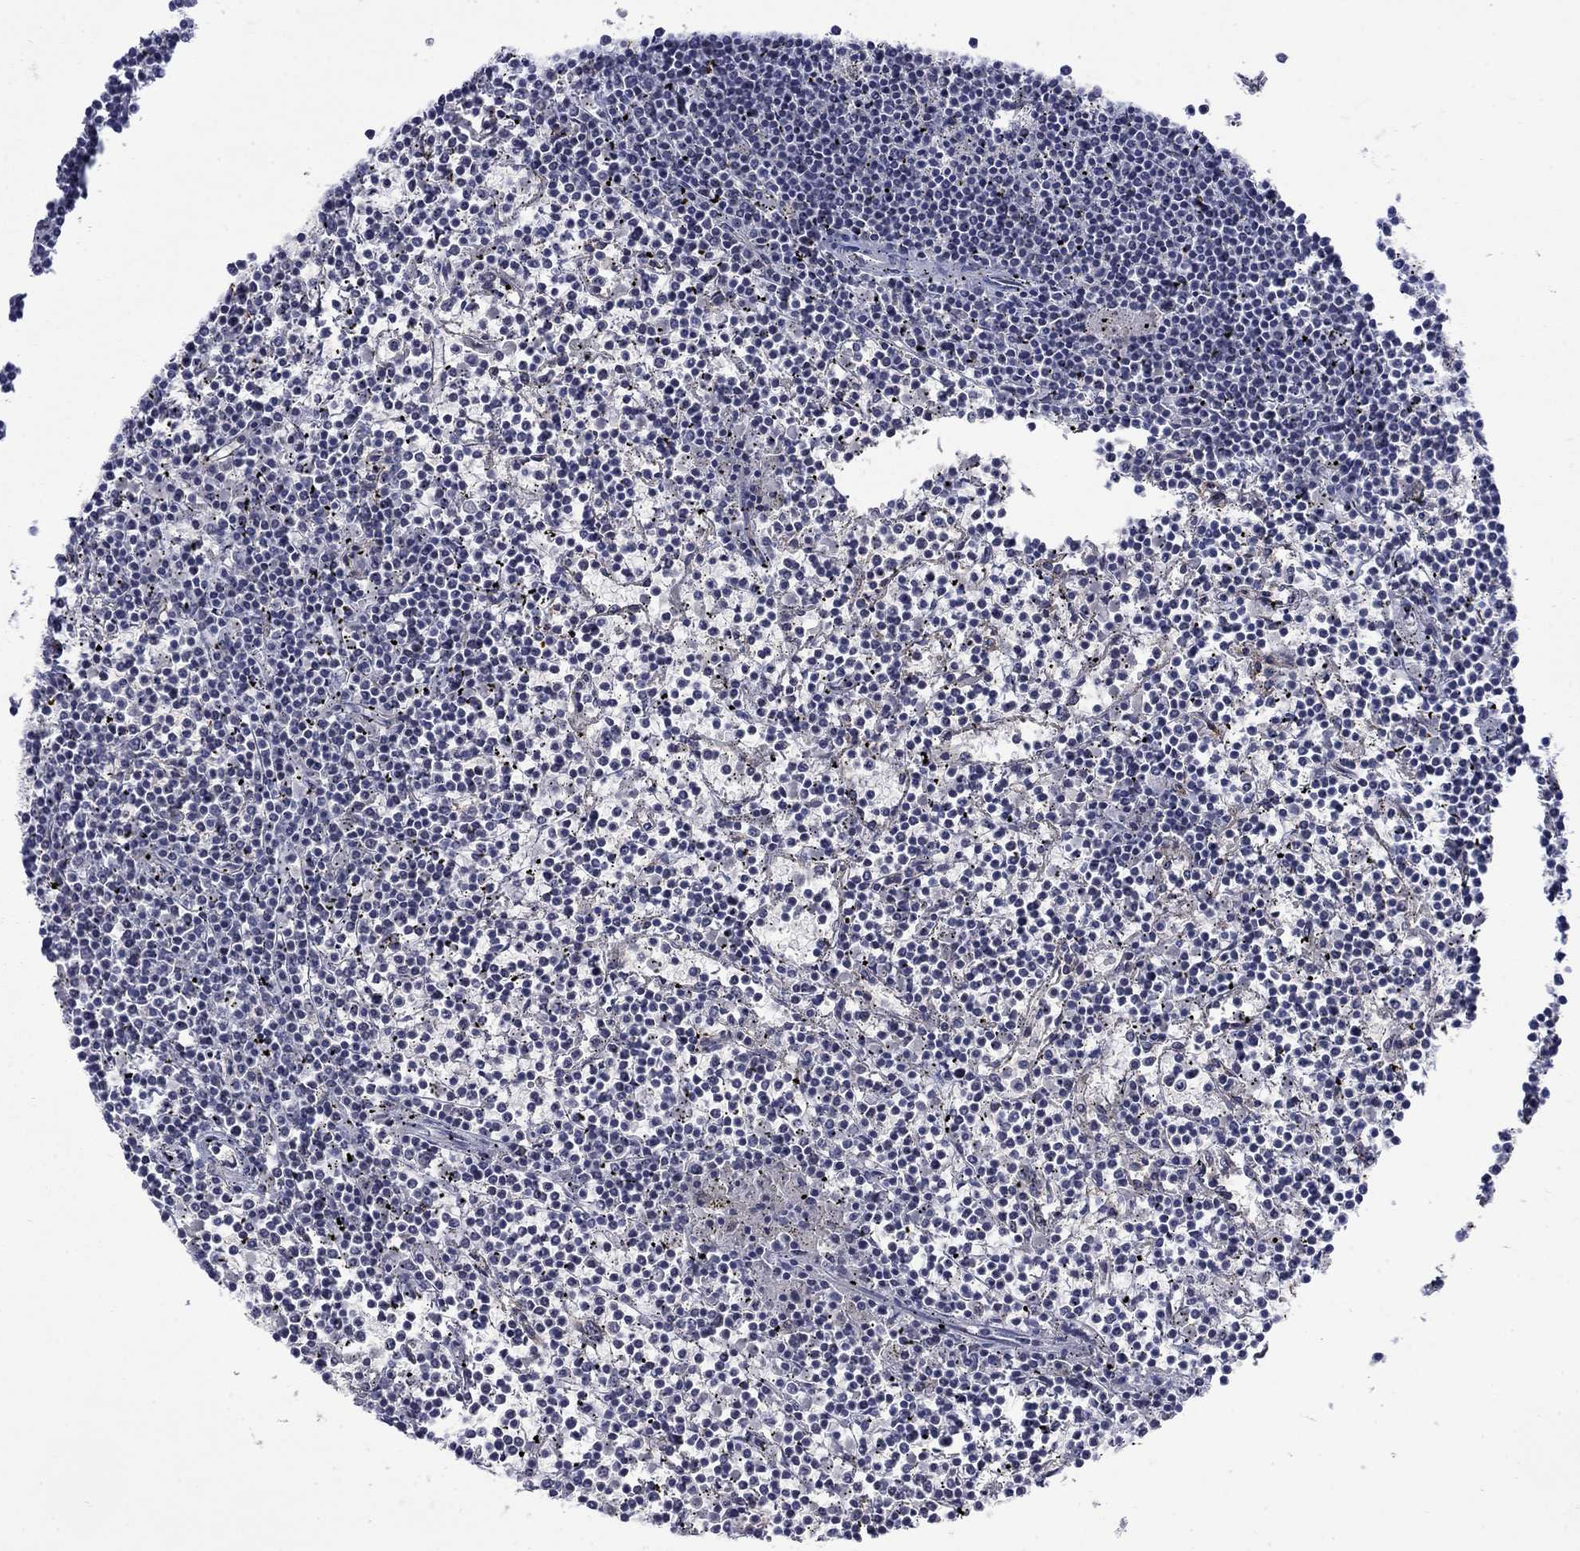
{"staining": {"intensity": "negative", "quantity": "none", "location": "none"}, "tissue": "lymphoma", "cell_type": "Tumor cells", "image_type": "cancer", "snomed": [{"axis": "morphology", "description": "Malignant lymphoma, non-Hodgkin's type, Low grade"}, {"axis": "topography", "description": "Spleen"}], "caption": "Lymphoma was stained to show a protein in brown. There is no significant expression in tumor cells.", "gene": "NSMF", "patient": {"sex": "female", "age": 19}}